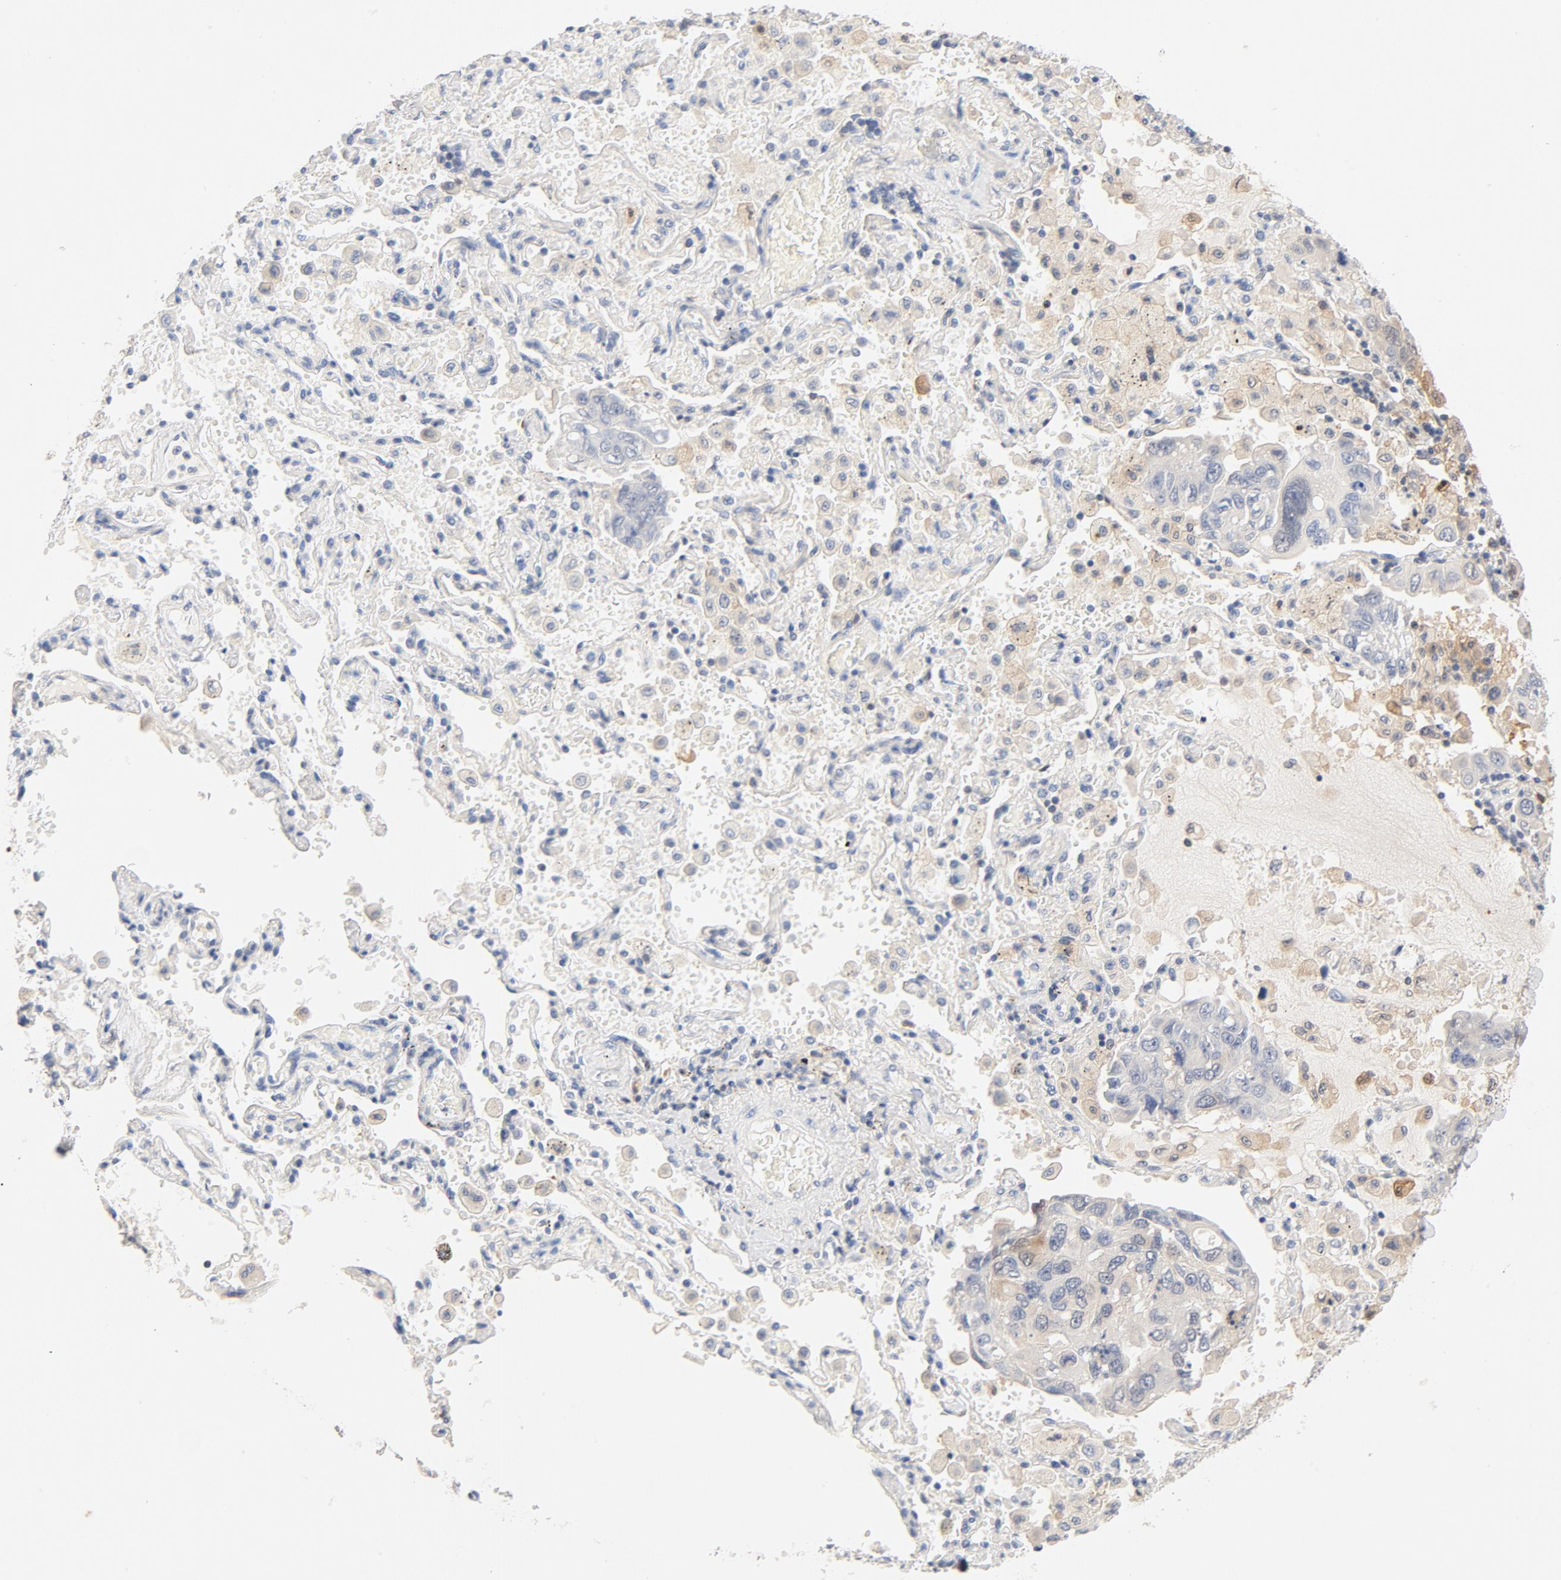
{"staining": {"intensity": "moderate", "quantity": "<25%", "location": "cytoplasmic/membranous"}, "tissue": "lung cancer", "cell_type": "Tumor cells", "image_type": "cancer", "snomed": [{"axis": "morphology", "description": "Adenocarcinoma, NOS"}, {"axis": "topography", "description": "Lung"}], "caption": "High-power microscopy captured an IHC photomicrograph of lung cancer (adenocarcinoma), revealing moderate cytoplasmic/membranous staining in approximately <25% of tumor cells. (DAB = brown stain, brightfield microscopy at high magnification).", "gene": "STAT1", "patient": {"sex": "male", "age": 64}}